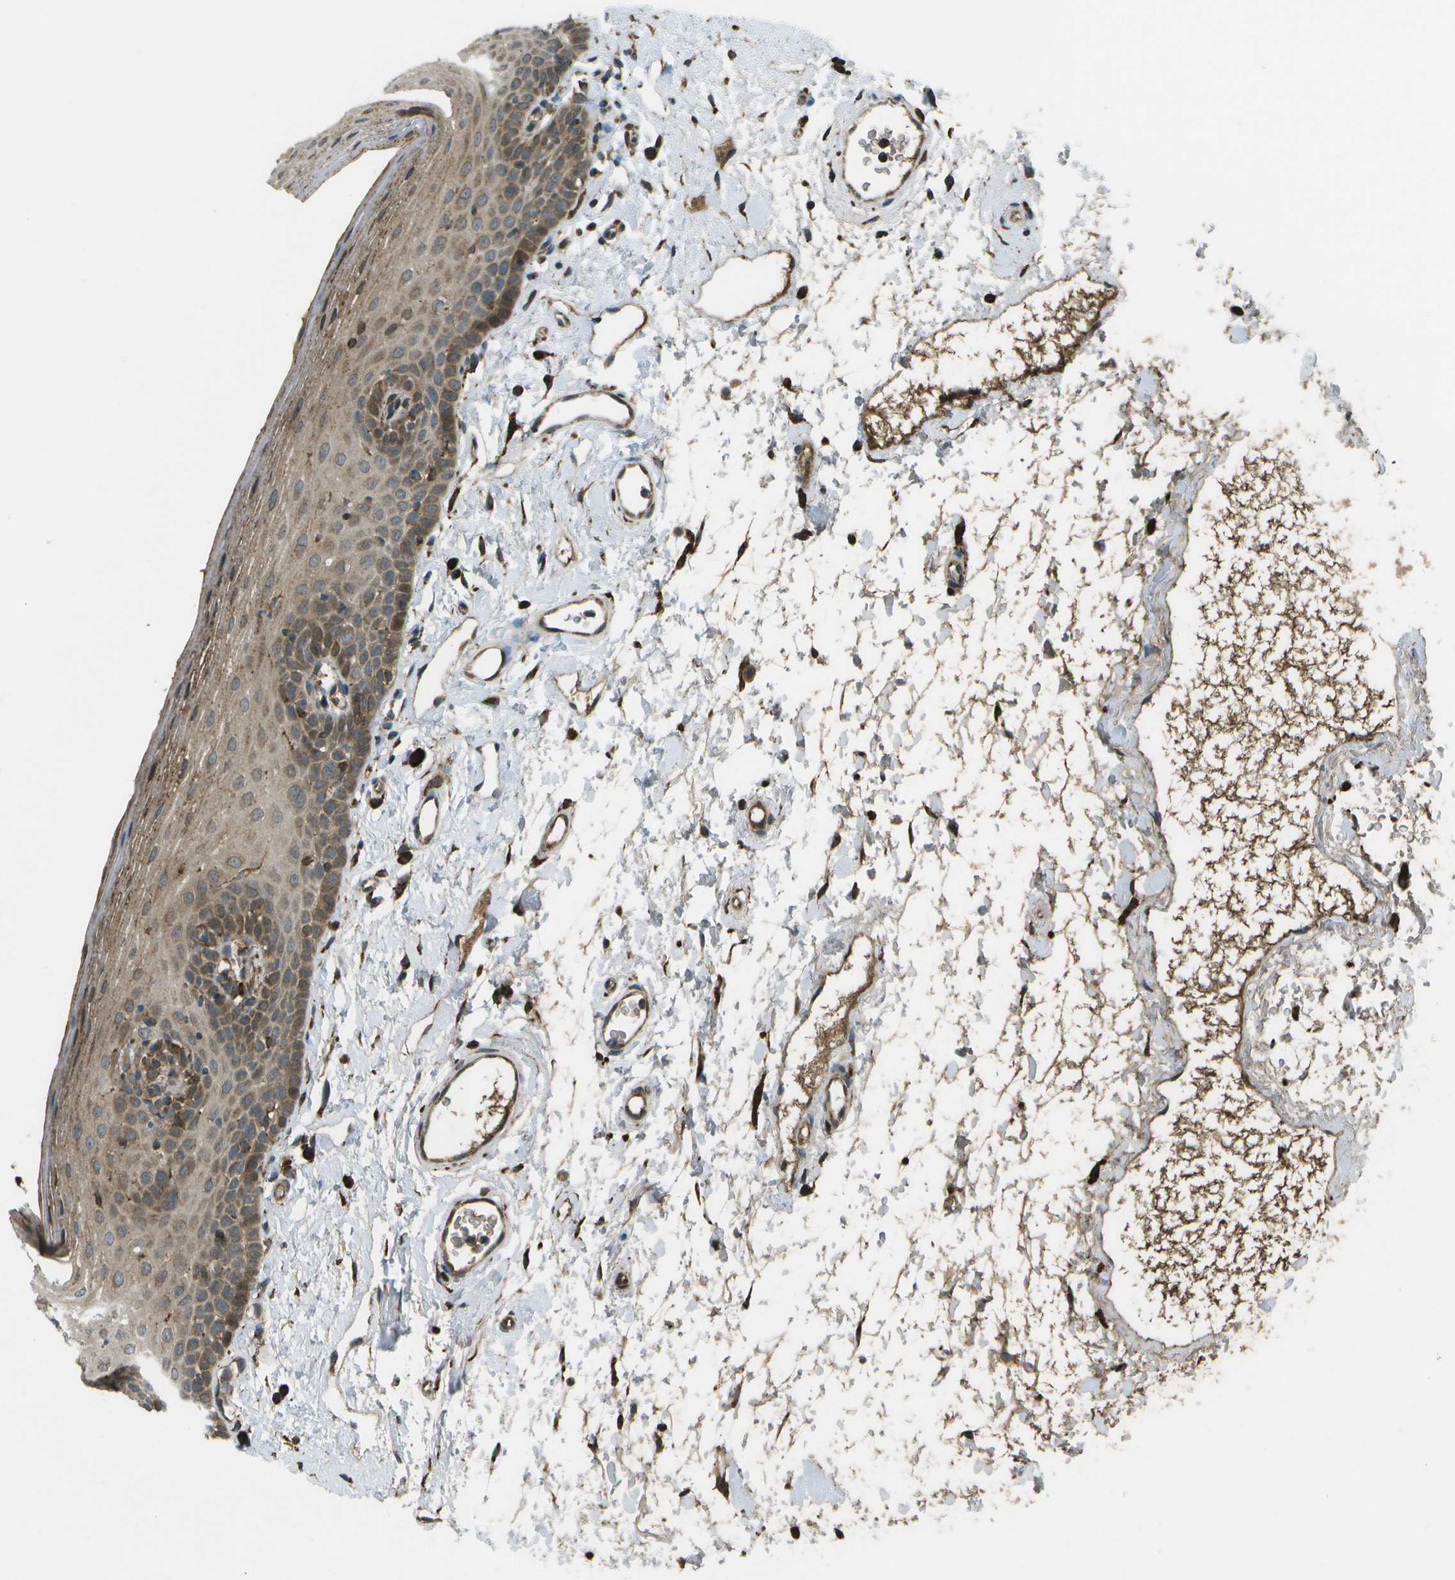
{"staining": {"intensity": "strong", "quantity": "25%-75%", "location": "cytoplasmic/membranous"}, "tissue": "oral mucosa", "cell_type": "Squamous epithelial cells", "image_type": "normal", "snomed": [{"axis": "morphology", "description": "Normal tissue, NOS"}, {"axis": "topography", "description": "Oral tissue"}], "caption": "Immunohistochemistry micrograph of benign oral mucosa: human oral mucosa stained using immunohistochemistry (IHC) exhibits high levels of strong protein expression localized specifically in the cytoplasmic/membranous of squamous epithelial cells, appearing as a cytoplasmic/membranous brown color.", "gene": "USP30", "patient": {"sex": "male", "age": 66}}